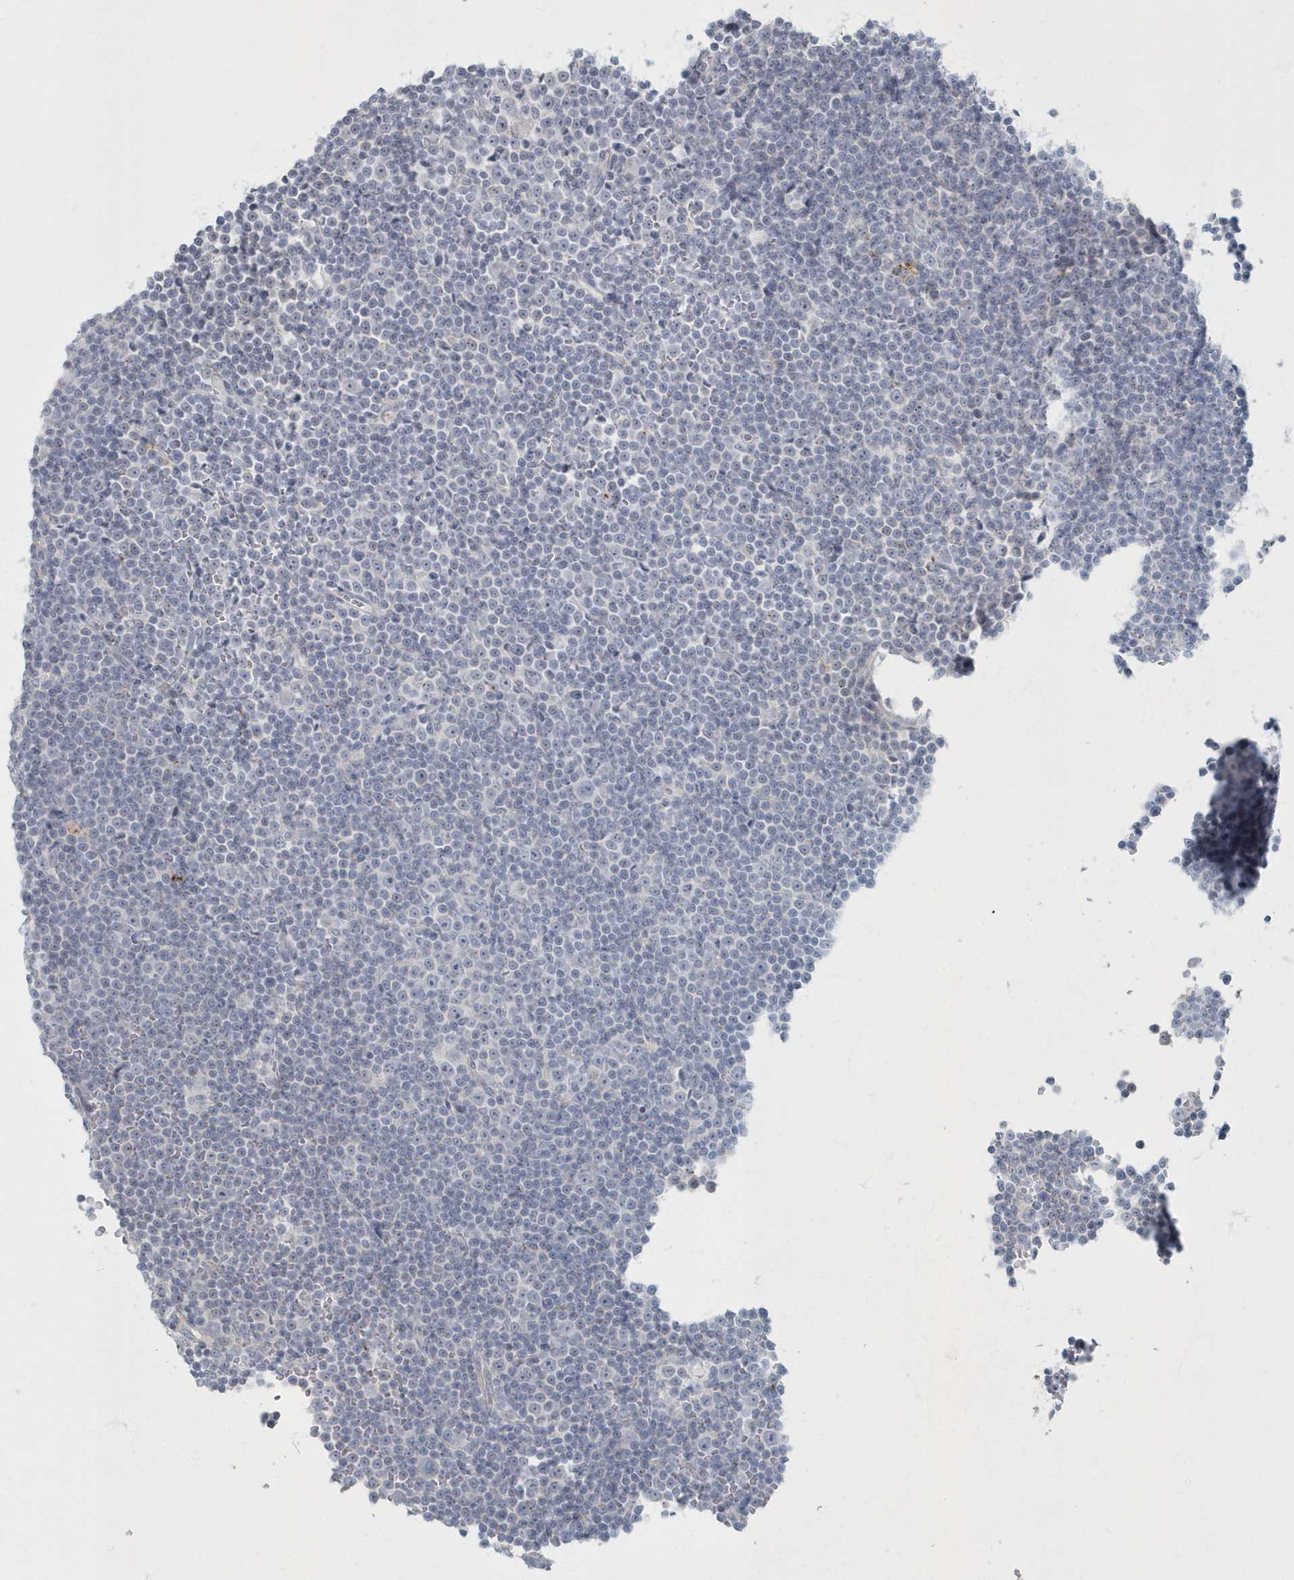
{"staining": {"intensity": "negative", "quantity": "none", "location": "none"}, "tissue": "lymphoma", "cell_type": "Tumor cells", "image_type": "cancer", "snomed": [{"axis": "morphology", "description": "Malignant lymphoma, non-Hodgkin's type, Low grade"}, {"axis": "topography", "description": "Lymph node"}], "caption": "The histopathology image displays no staining of tumor cells in malignant lymphoma, non-Hodgkin's type (low-grade).", "gene": "MYOT", "patient": {"sex": "female", "age": 67}}